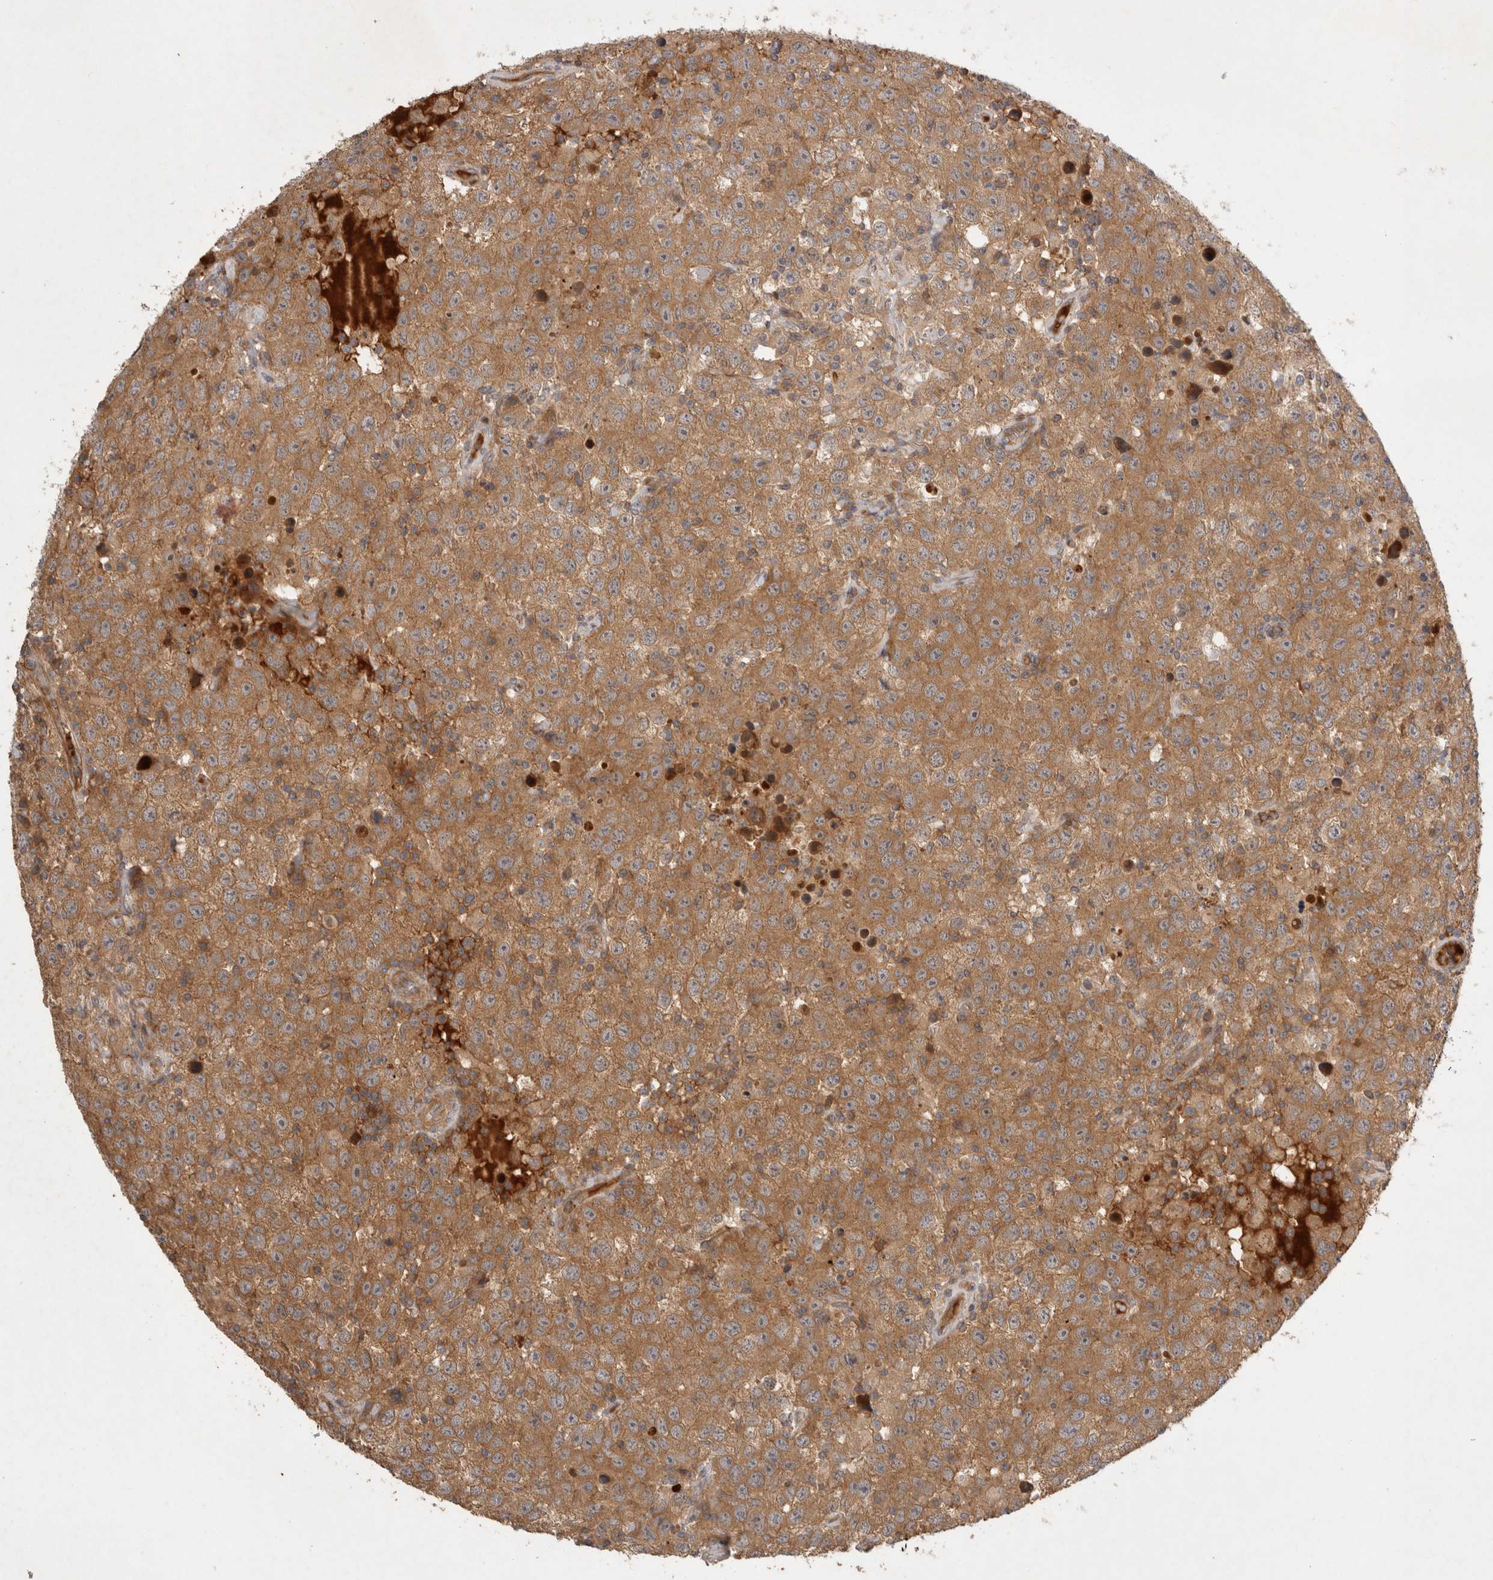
{"staining": {"intensity": "moderate", "quantity": ">75%", "location": "cytoplasmic/membranous"}, "tissue": "testis cancer", "cell_type": "Tumor cells", "image_type": "cancer", "snomed": [{"axis": "morphology", "description": "Seminoma, NOS"}, {"axis": "topography", "description": "Testis"}], "caption": "Seminoma (testis) stained with a brown dye shows moderate cytoplasmic/membranous positive staining in about >75% of tumor cells.", "gene": "PPP1R42", "patient": {"sex": "male", "age": 41}}